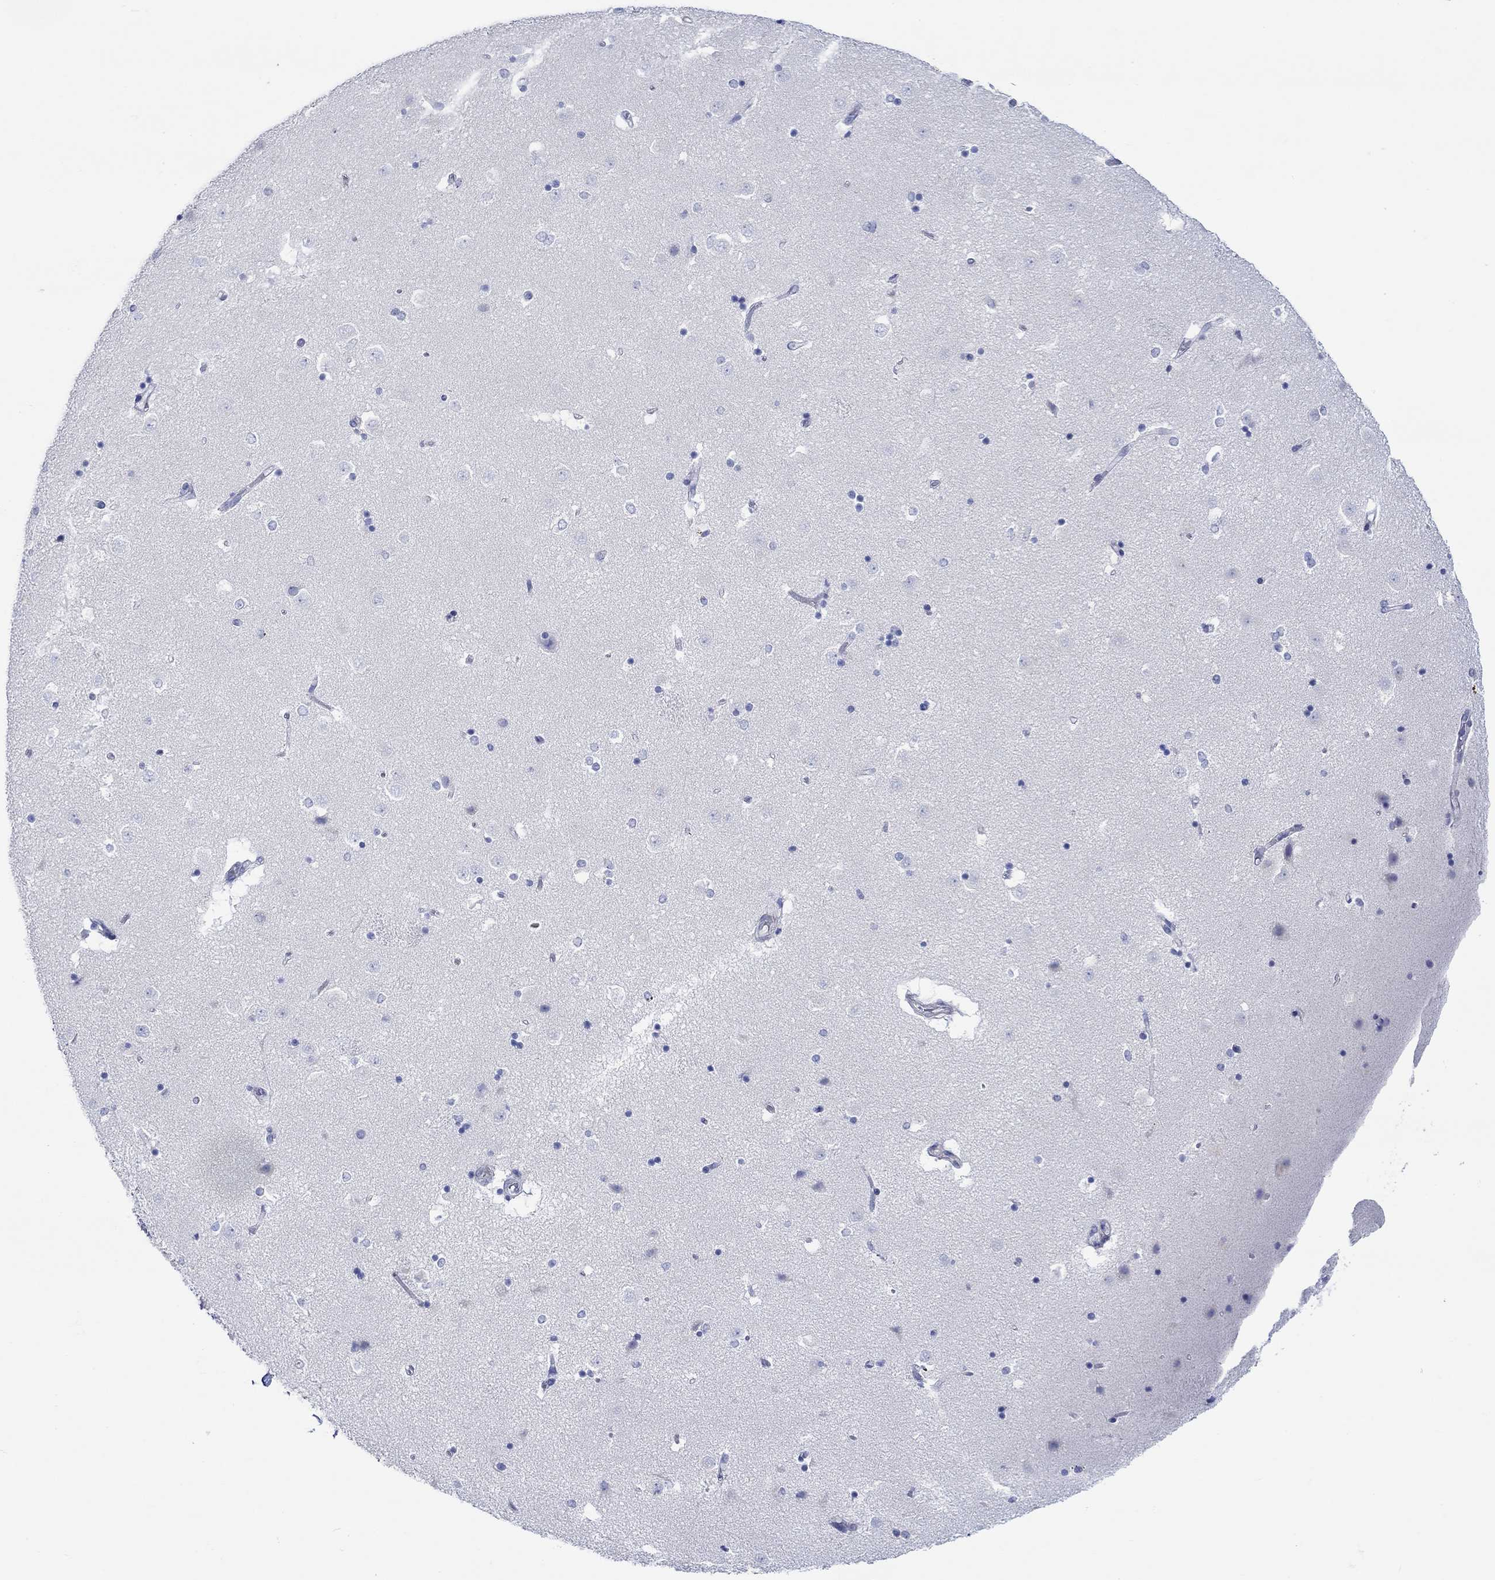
{"staining": {"intensity": "negative", "quantity": "none", "location": "none"}, "tissue": "caudate", "cell_type": "Glial cells", "image_type": "normal", "snomed": [{"axis": "morphology", "description": "Normal tissue, NOS"}, {"axis": "topography", "description": "Lateral ventricle wall"}], "caption": "A micrograph of caudate stained for a protein reveals no brown staining in glial cells.", "gene": "P2RY6", "patient": {"sex": "male", "age": 51}}